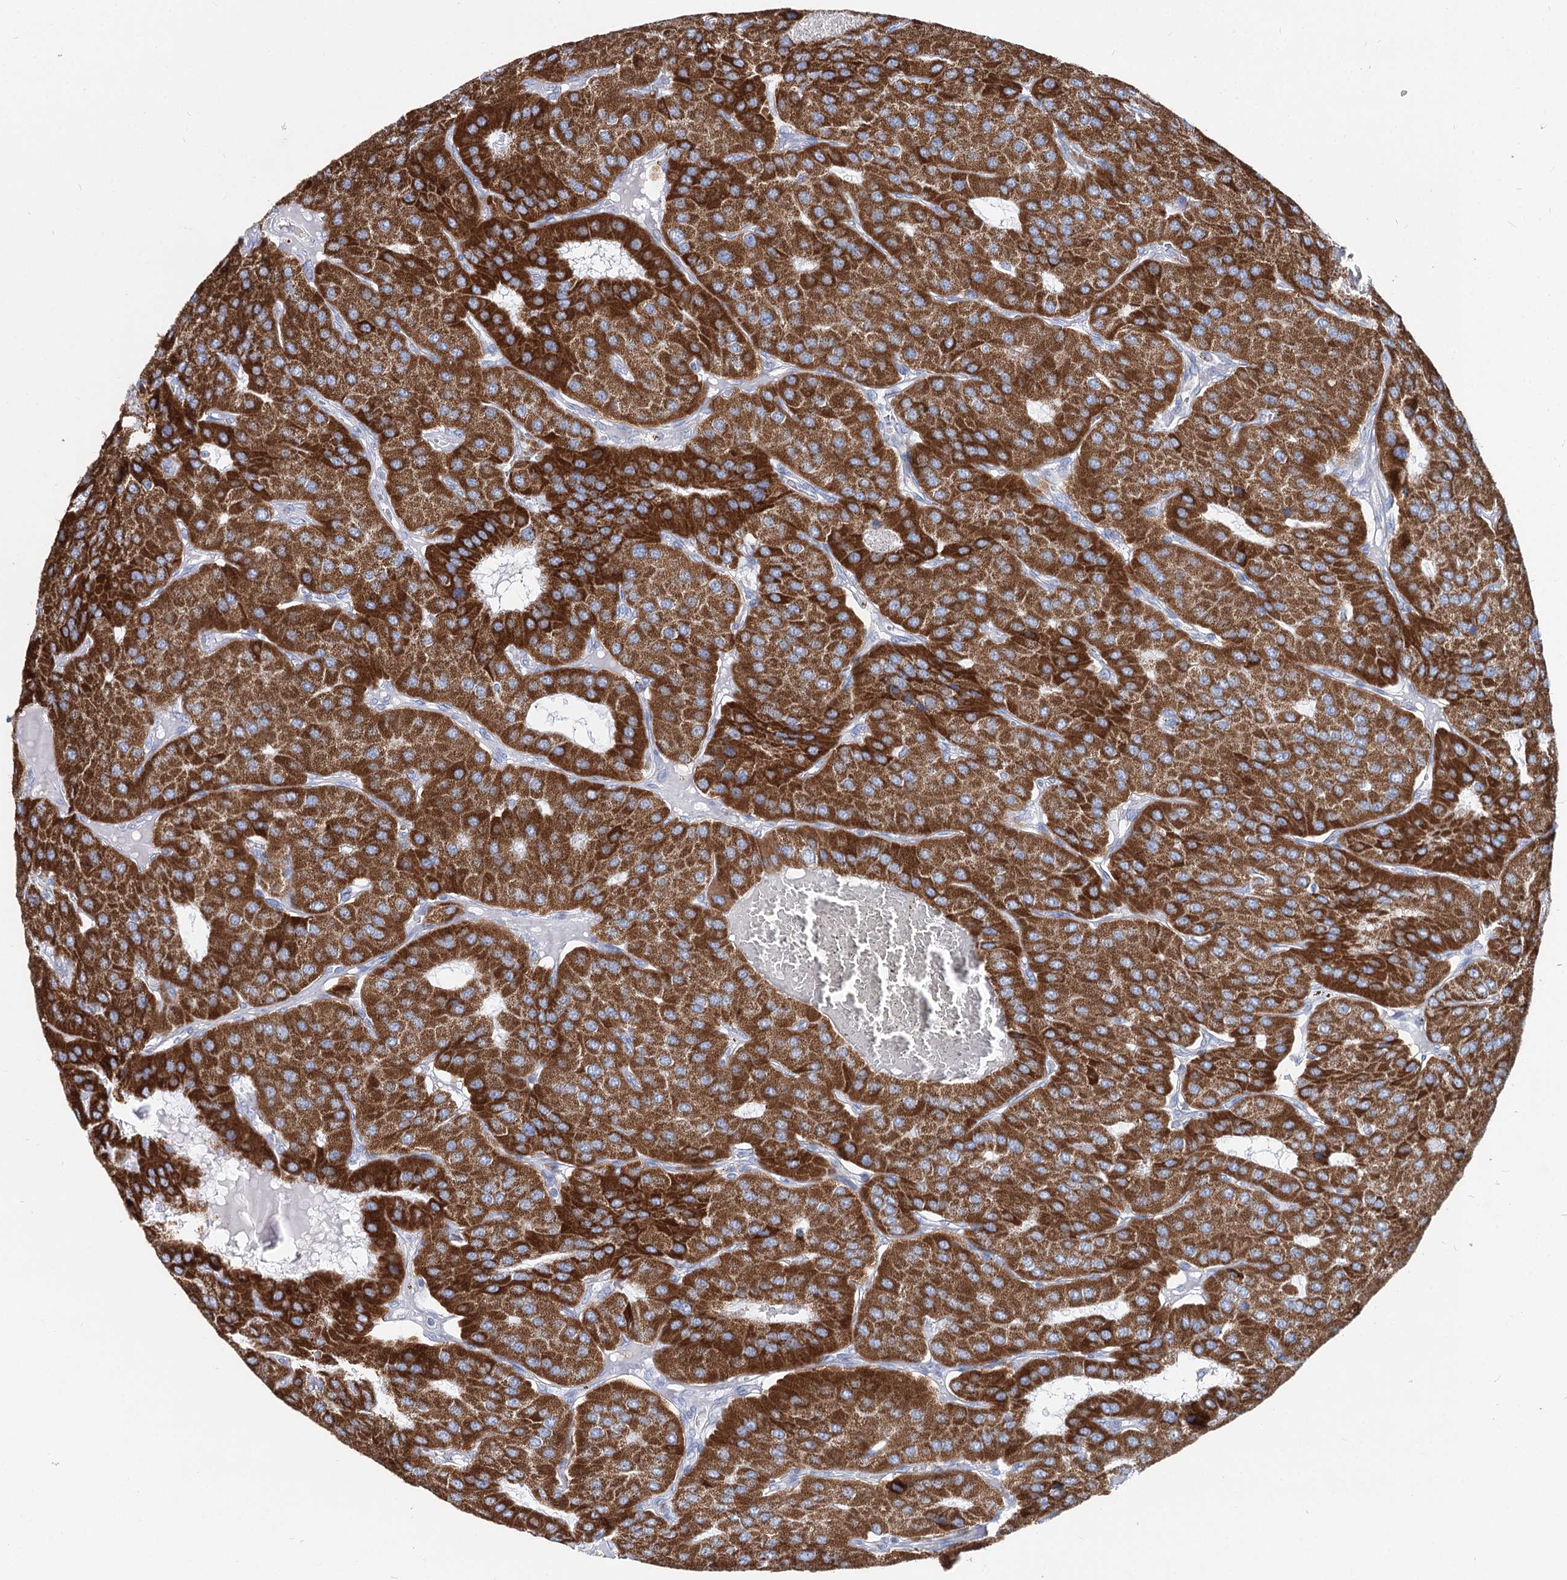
{"staining": {"intensity": "strong", "quantity": ">75%", "location": "cytoplasmic/membranous"}, "tissue": "parathyroid gland", "cell_type": "Glandular cells", "image_type": "normal", "snomed": [{"axis": "morphology", "description": "Normal tissue, NOS"}, {"axis": "morphology", "description": "Adenoma, NOS"}, {"axis": "topography", "description": "Parathyroid gland"}], "caption": "IHC histopathology image of benign human parathyroid gland stained for a protein (brown), which exhibits high levels of strong cytoplasmic/membranous positivity in about >75% of glandular cells.", "gene": "MCCC2", "patient": {"sex": "female", "age": 86}}